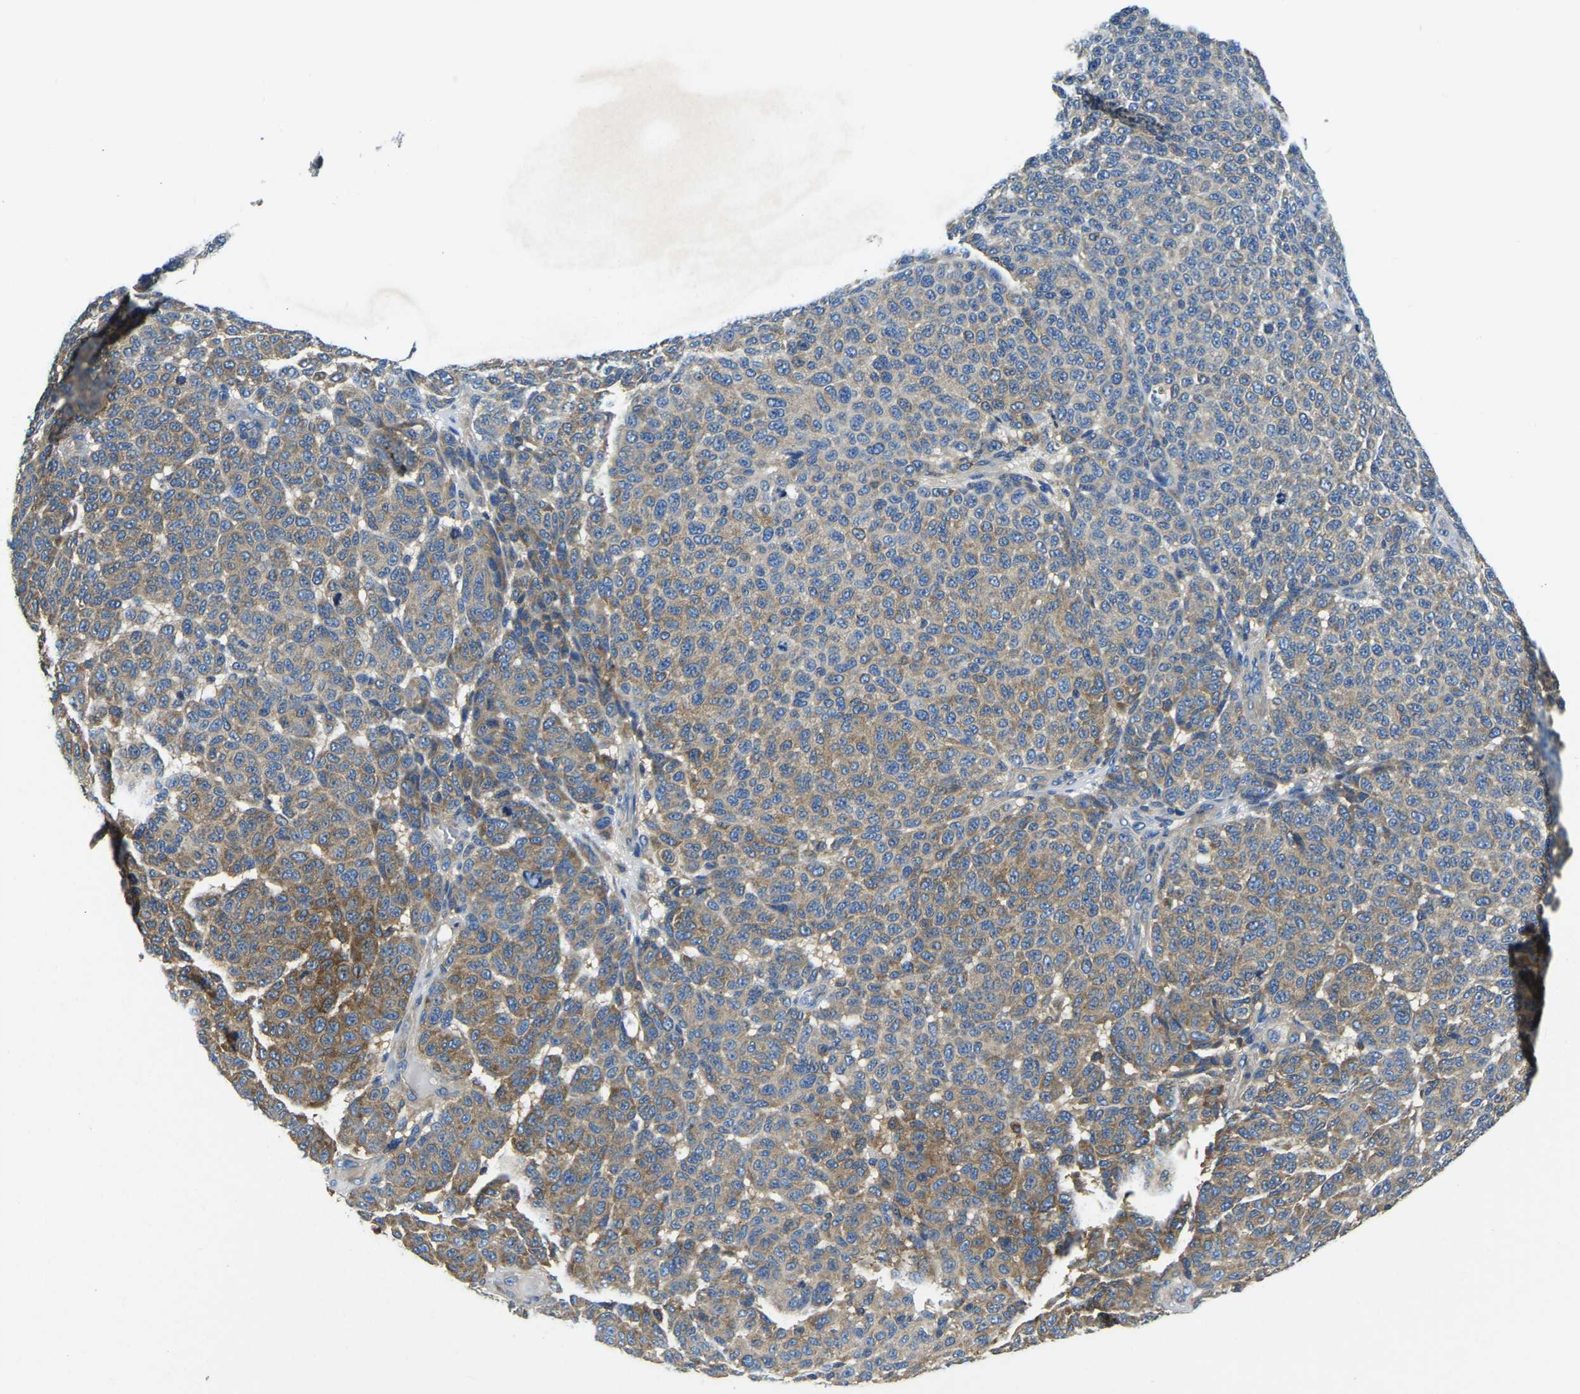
{"staining": {"intensity": "moderate", "quantity": ">75%", "location": "cytoplasmic/membranous"}, "tissue": "melanoma", "cell_type": "Tumor cells", "image_type": "cancer", "snomed": [{"axis": "morphology", "description": "Malignant melanoma, NOS"}, {"axis": "topography", "description": "Skin"}], "caption": "Moderate cytoplasmic/membranous positivity is present in approximately >75% of tumor cells in malignant melanoma.", "gene": "STAT2", "patient": {"sex": "male", "age": 59}}